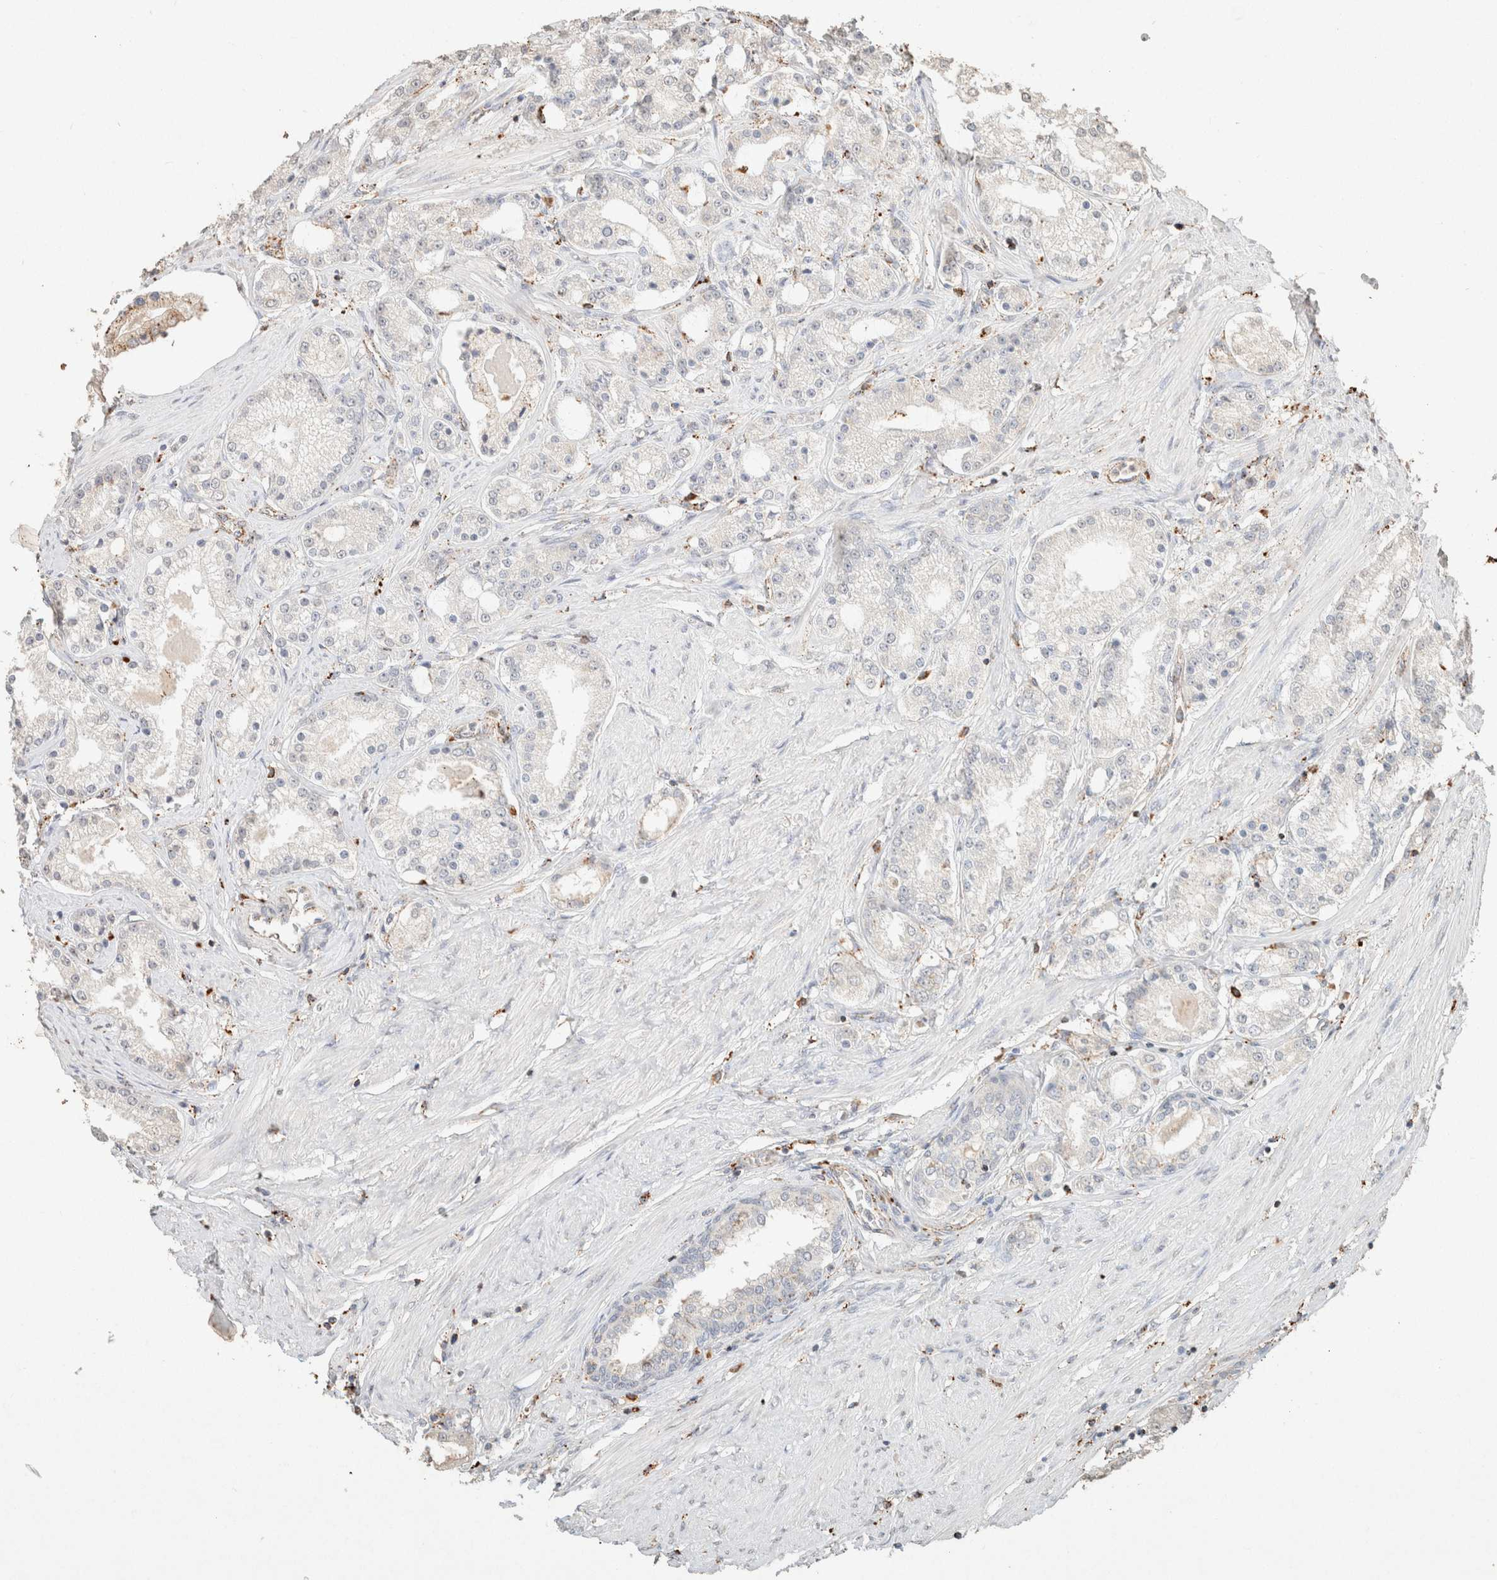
{"staining": {"intensity": "negative", "quantity": "none", "location": "none"}, "tissue": "prostate cancer", "cell_type": "Tumor cells", "image_type": "cancer", "snomed": [{"axis": "morphology", "description": "Adenocarcinoma, Low grade"}, {"axis": "topography", "description": "Prostate"}], "caption": "Tumor cells are negative for protein expression in human prostate cancer.", "gene": "CTSC", "patient": {"sex": "male", "age": 63}}